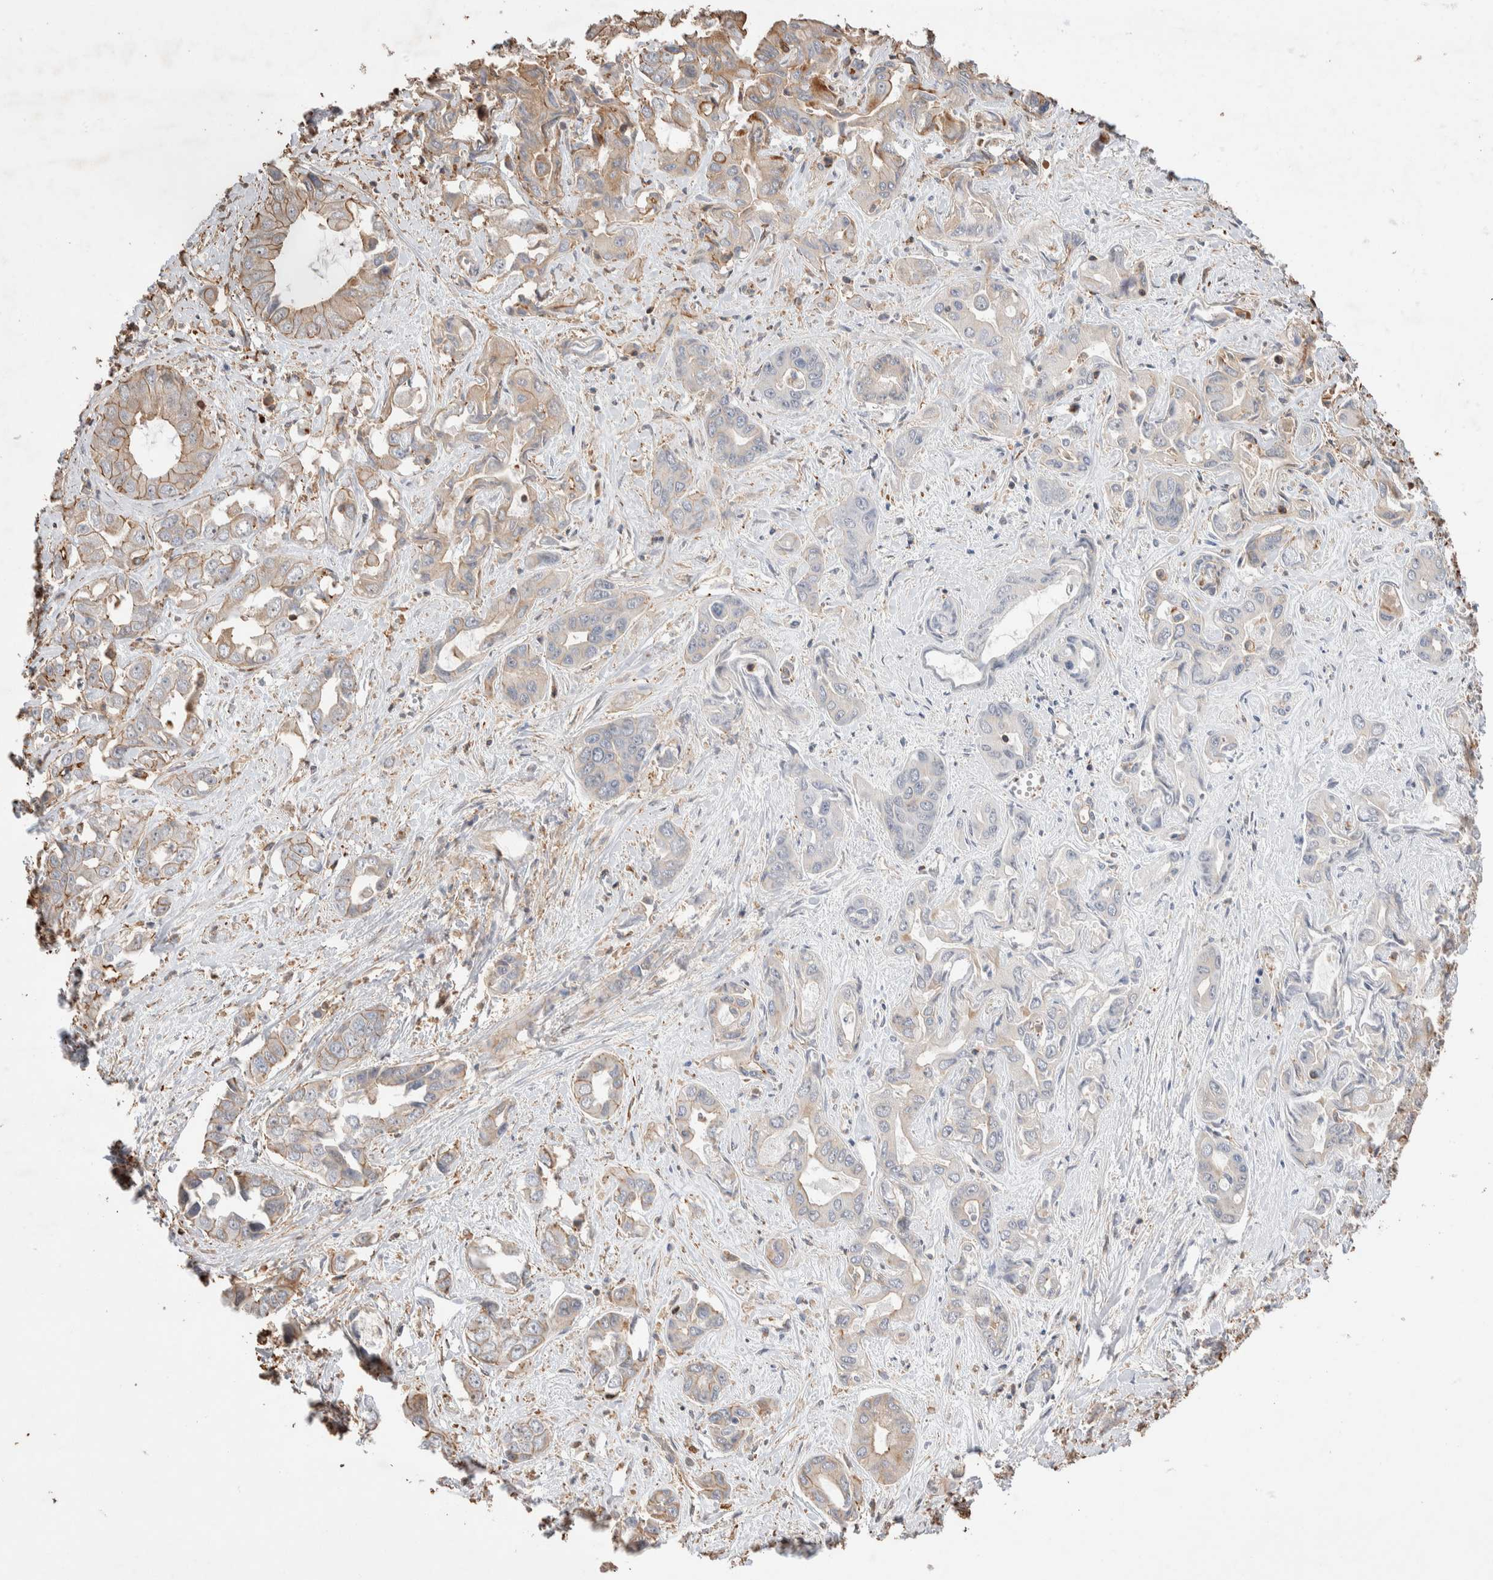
{"staining": {"intensity": "weak", "quantity": "25%-75%", "location": "cytoplasmic/membranous"}, "tissue": "liver cancer", "cell_type": "Tumor cells", "image_type": "cancer", "snomed": [{"axis": "morphology", "description": "Cholangiocarcinoma"}, {"axis": "topography", "description": "Liver"}], "caption": "High-magnification brightfield microscopy of liver cancer (cholangiocarcinoma) stained with DAB (brown) and counterstained with hematoxylin (blue). tumor cells exhibit weak cytoplasmic/membranous staining is present in approximately25%-75% of cells.", "gene": "ZNF704", "patient": {"sex": "female", "age": 52}}